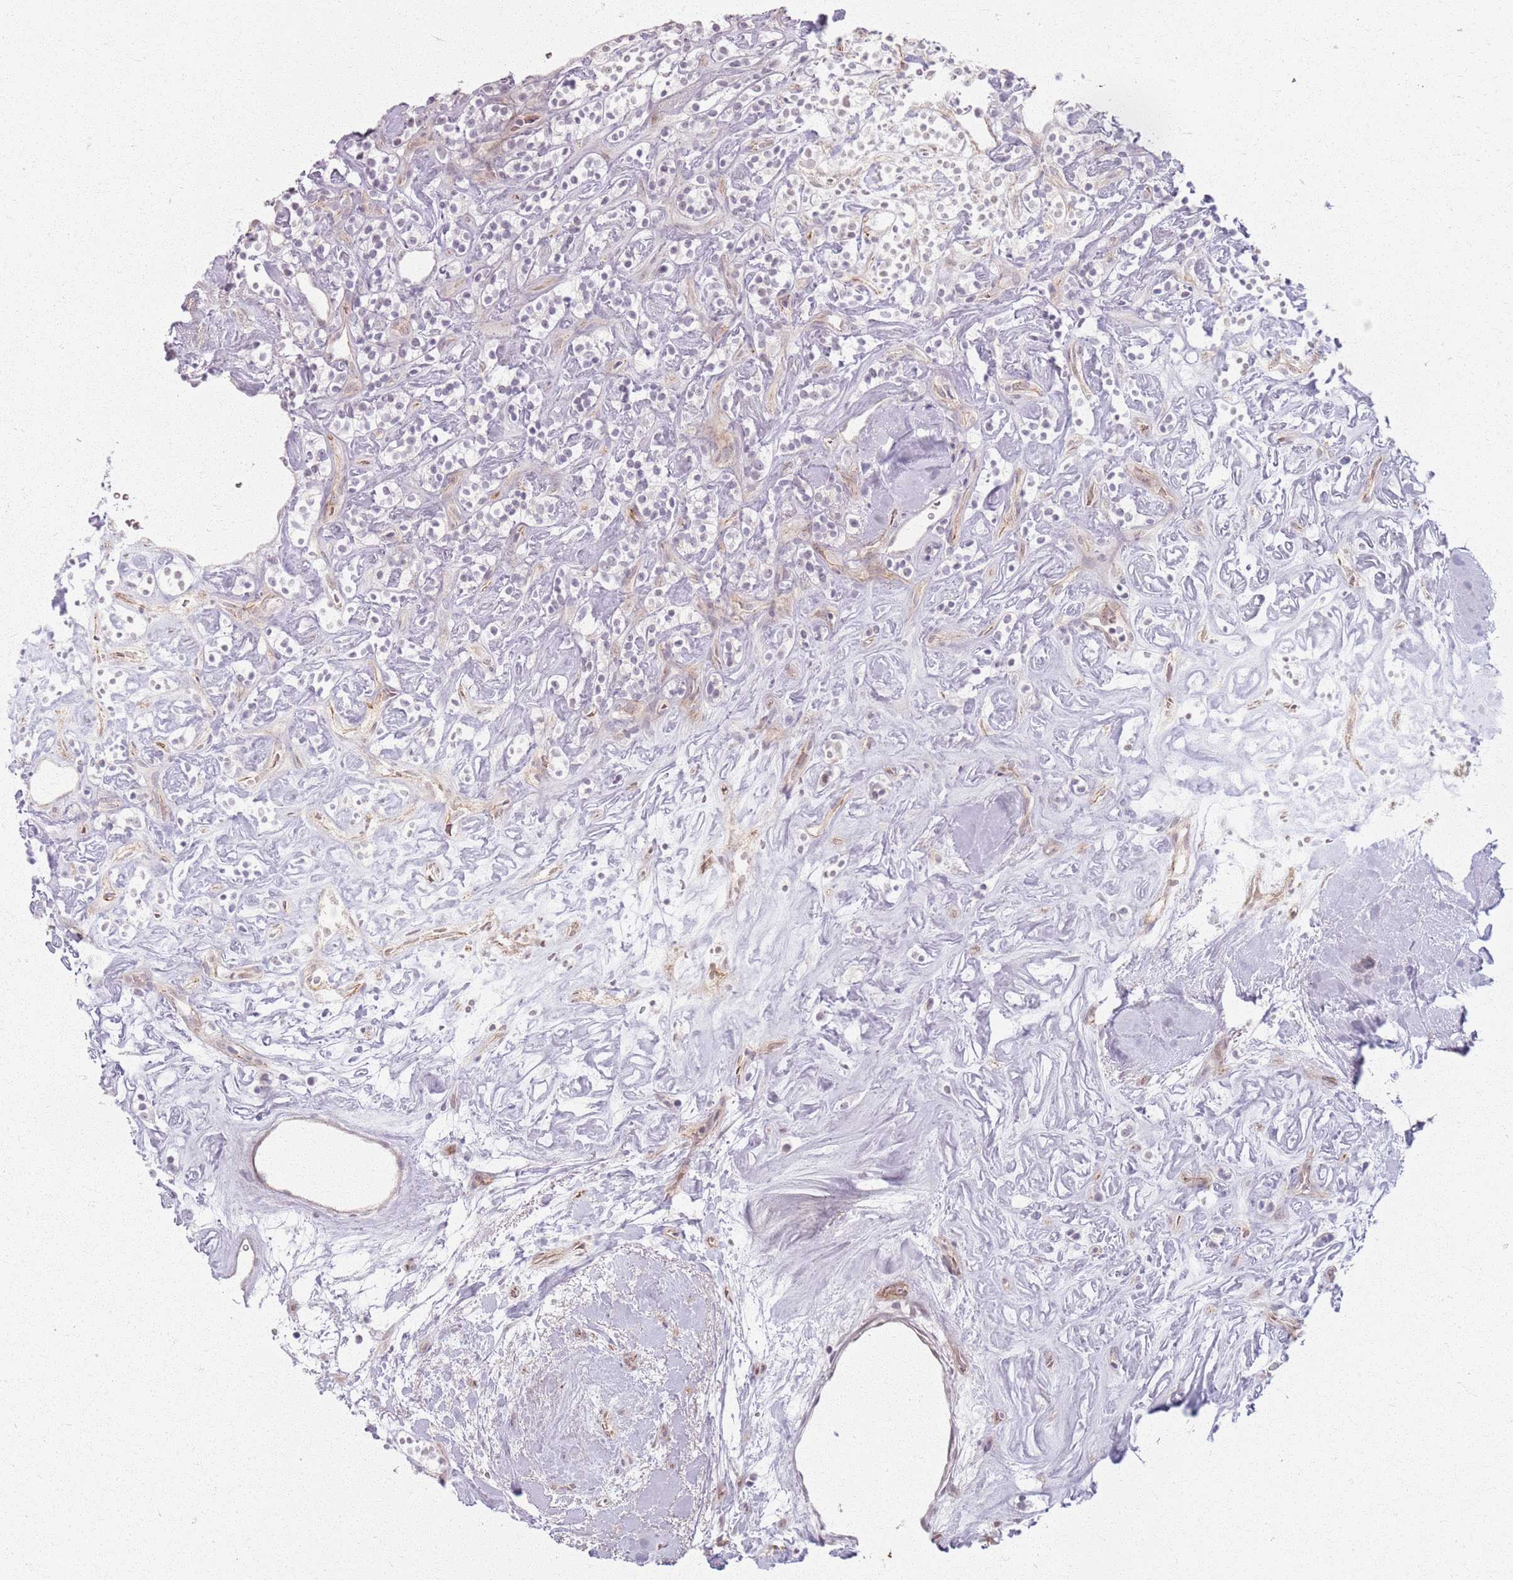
{"staining": {"intensity": "negative", "quantity": "none", "location": "none"}, "tissue": "renal cancer", "cell_type": "Tumor cells", "image_type": "cancer", "snomed": [{"axis": "morphology", "description": "Adenocarcinoma, NOS"}, {"axis": "topography", "description": "Kidney"}], "caption": "High magnification brightfield microscopy of renal adenocarcinoma stained with DAB (3,3'-diaminobenzidine) (brown) and counterstained with hematoxylin (blue): tumor cells show no significant staining.", "gene": "KCNA5", "patient": {"sex": "male", "age": 77}}